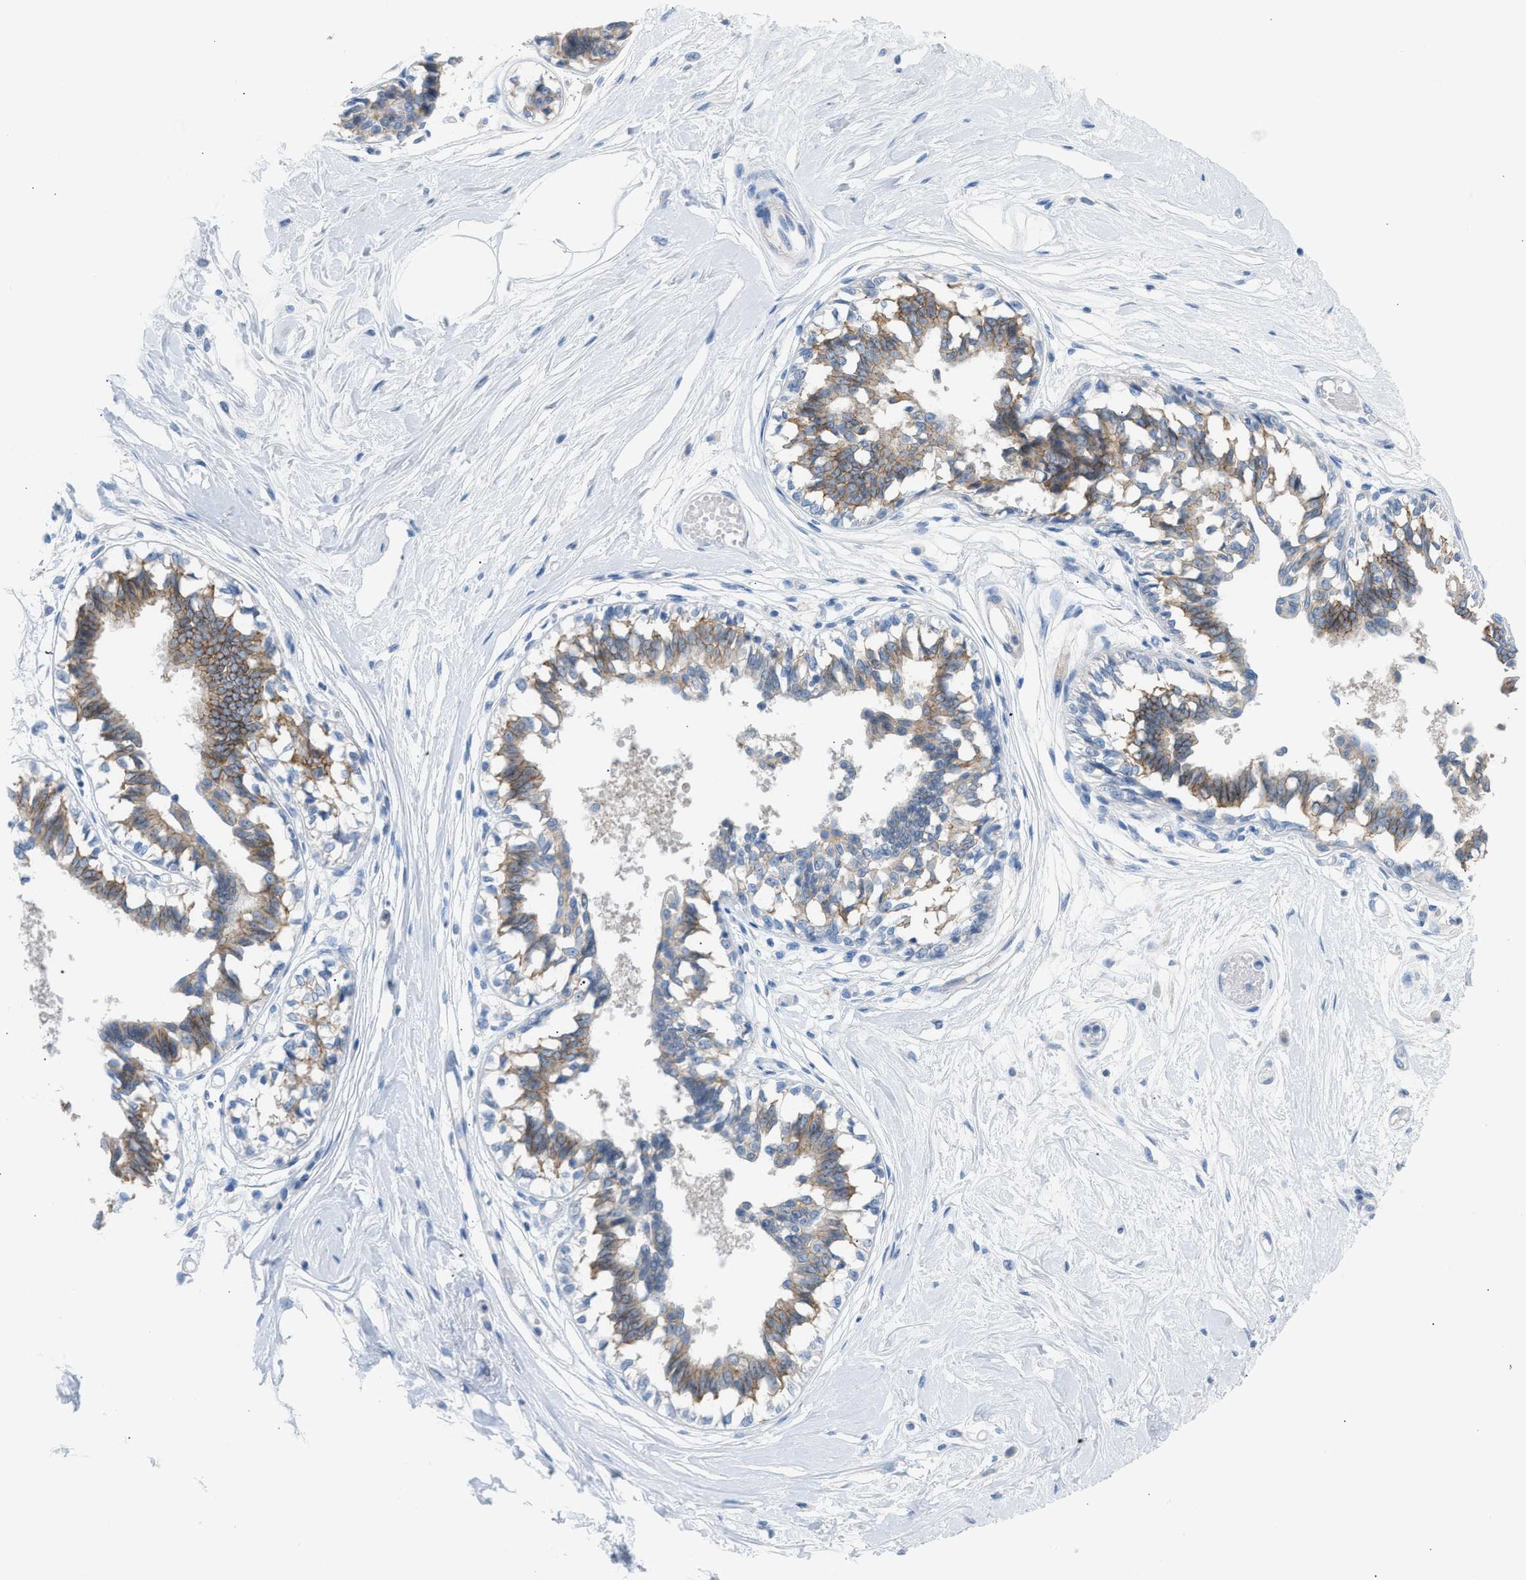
{"staining": {"intensity": "negative", "quantity": "none", "location": "none"}, "tissue": "breast", "cell_type": "Adipocytes", "image_type": "normal", "snomed": [{"axis": "morphology", "description": "Normal tissue, NOS"}, {"axis": "topography", "description": "Breast"}], "caption": "Immunohistochemical staining of benign breast reveals no significant staining in adipocytes.", "gene": "ERBB2", "patient": {"sex": "female", "age": 45}}